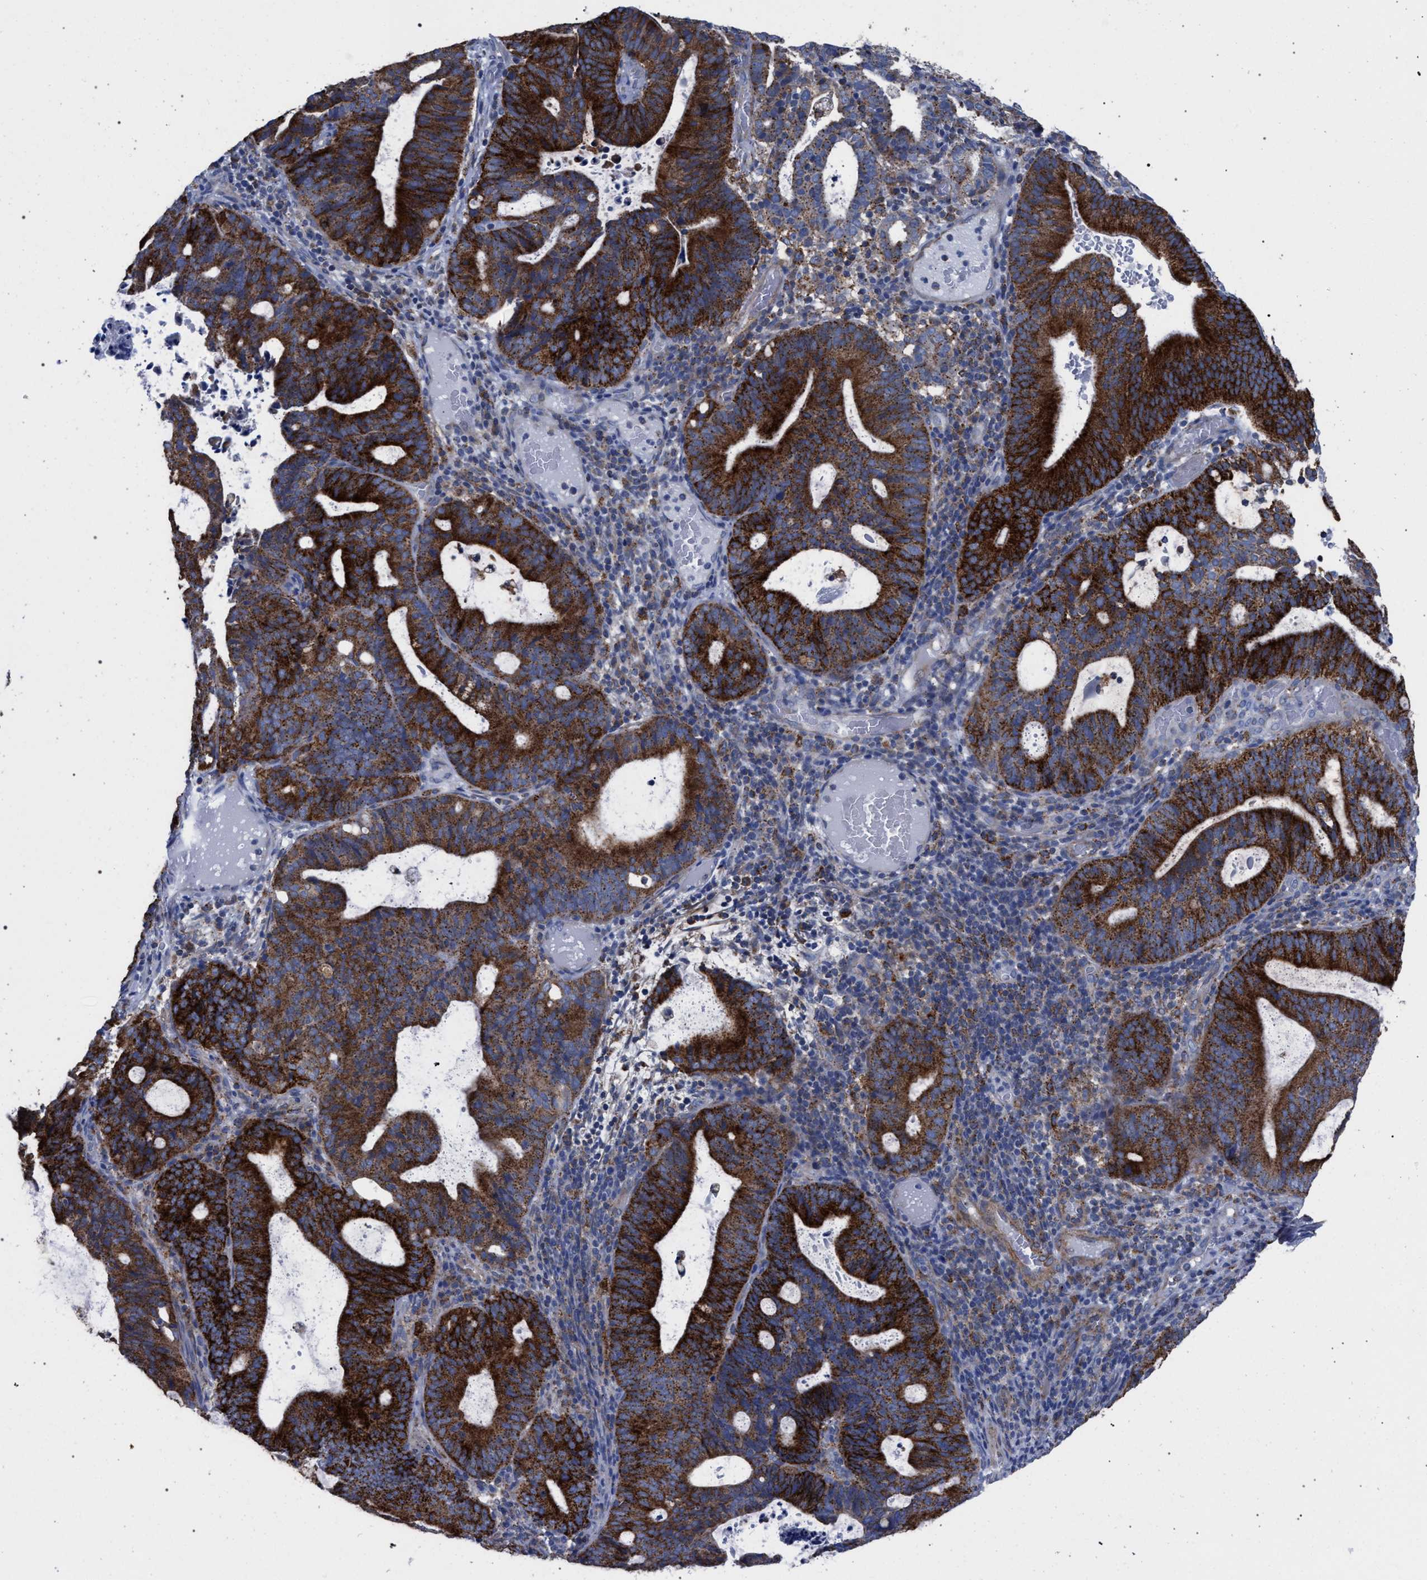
{"staining": {"intensity": "strong", "quantity": "25%-75%", "location": "cytoplasmic/membranous"}, "tissue": "endometrial cancer", "cell_type": "Tumor cells", "image_type": "cancer", "snomed": [{"axis": "morphology", "description": "Adenocarcinoma, NOS"}, {"axis": "topography", "description": "Uterus"}], "caption": "A histopathology image of endometrial adenocarcinoma stained for a protein exhibits strong cytoplasmic/membranous brown staining in tumor cells. Ihc stains the protein in brown and the nuclei are stained blue.", "gene": "ACADS", "patient": {"sex": "female", "age": 83}}